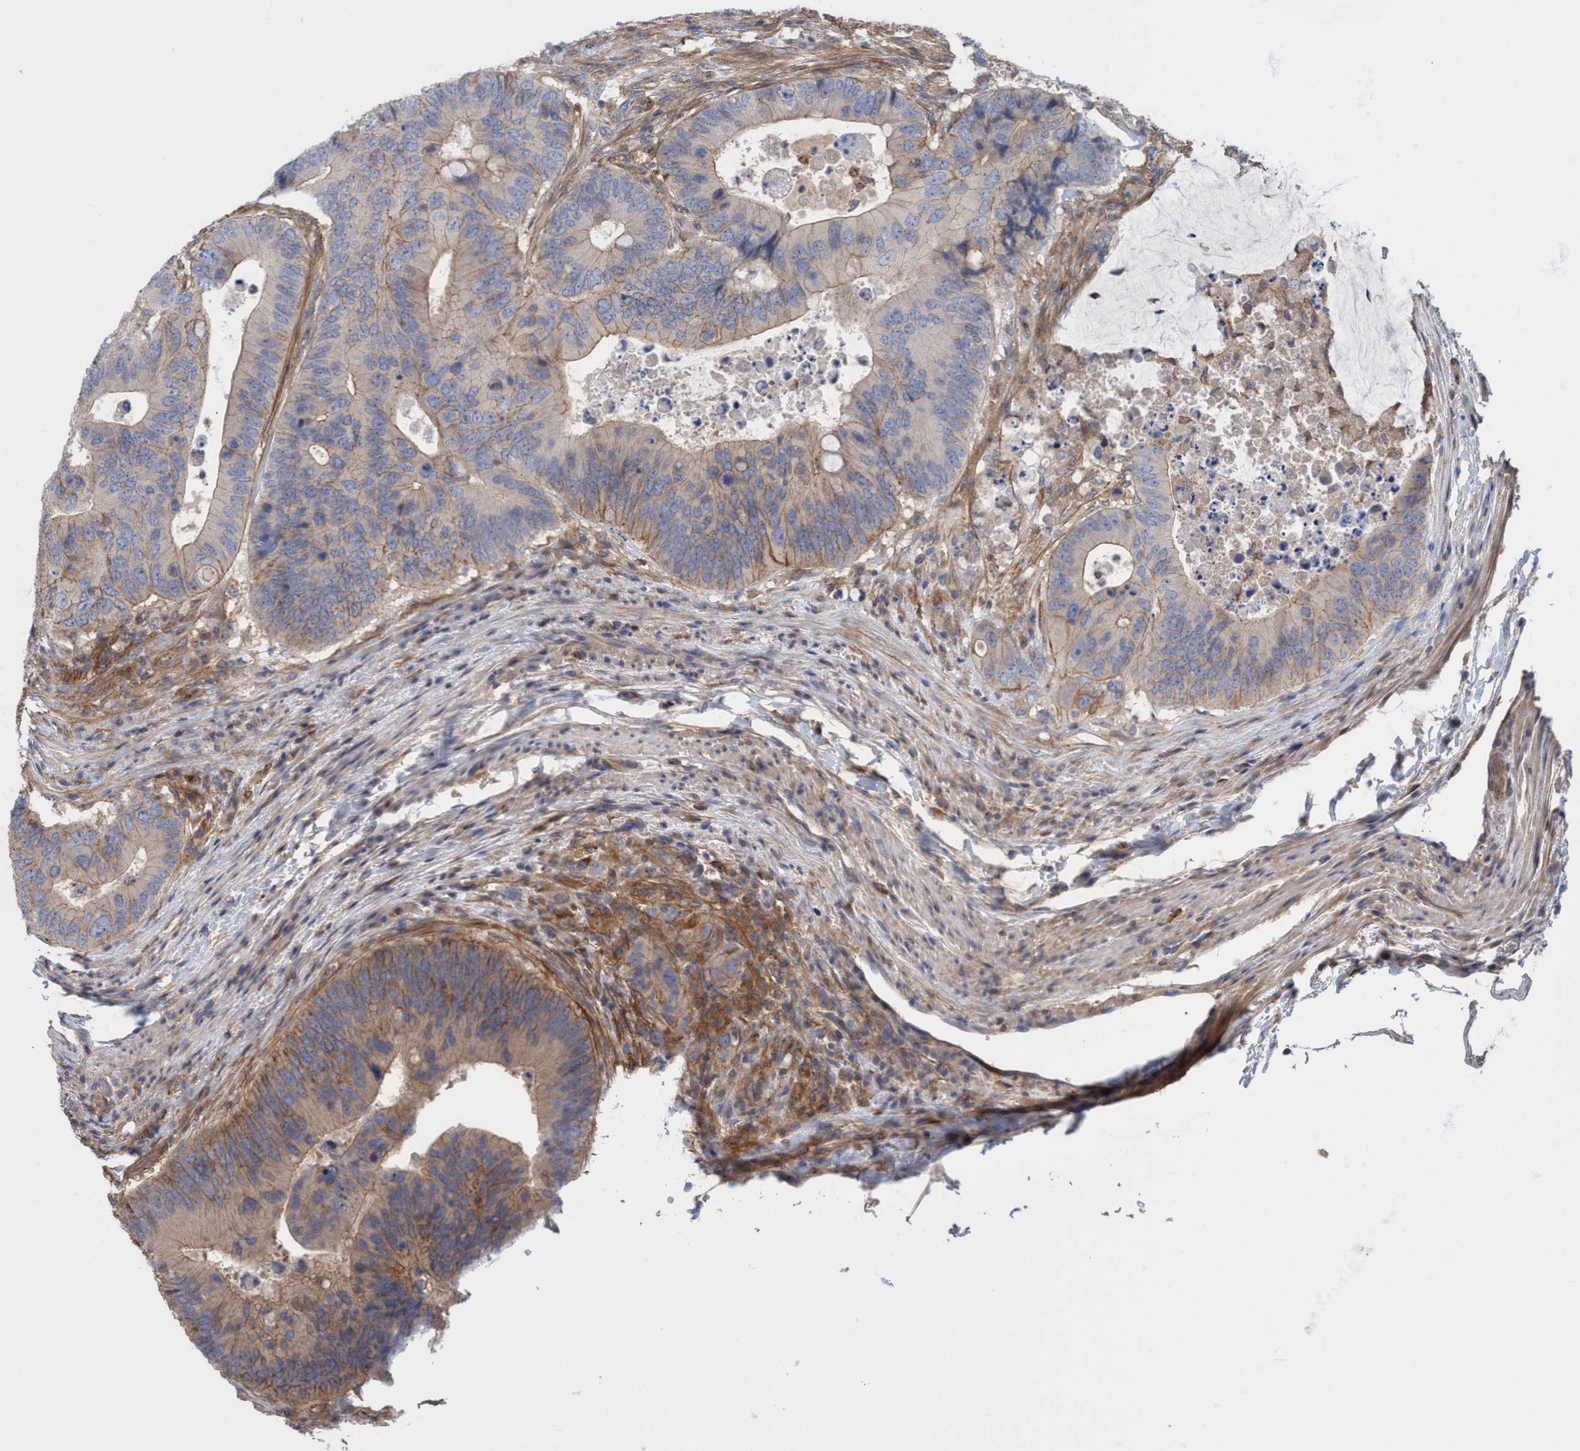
{"staining": {"intensity": "weak", "quantity": "25%-75%", "location": "cytoplasmic/membranous"}, "tissue": "colorectal cancer", "cell_type": "Tumor cells", "image_type": "cancer", "snomed": [{"axis": "morphology", "description": "Adenocarcinoma, NOS"}, {"axis": "topography", "description": "Colon"}], "caption": "Brown immunohistochemical staining in human colorectal cancer (adenocarcinoma) exhibits weak cytoplasmic/membranous expression in approximately 25%-75% of tumor cells.", "gene": "SPECC1", "patient": {"sex": "male", "age": 71}}